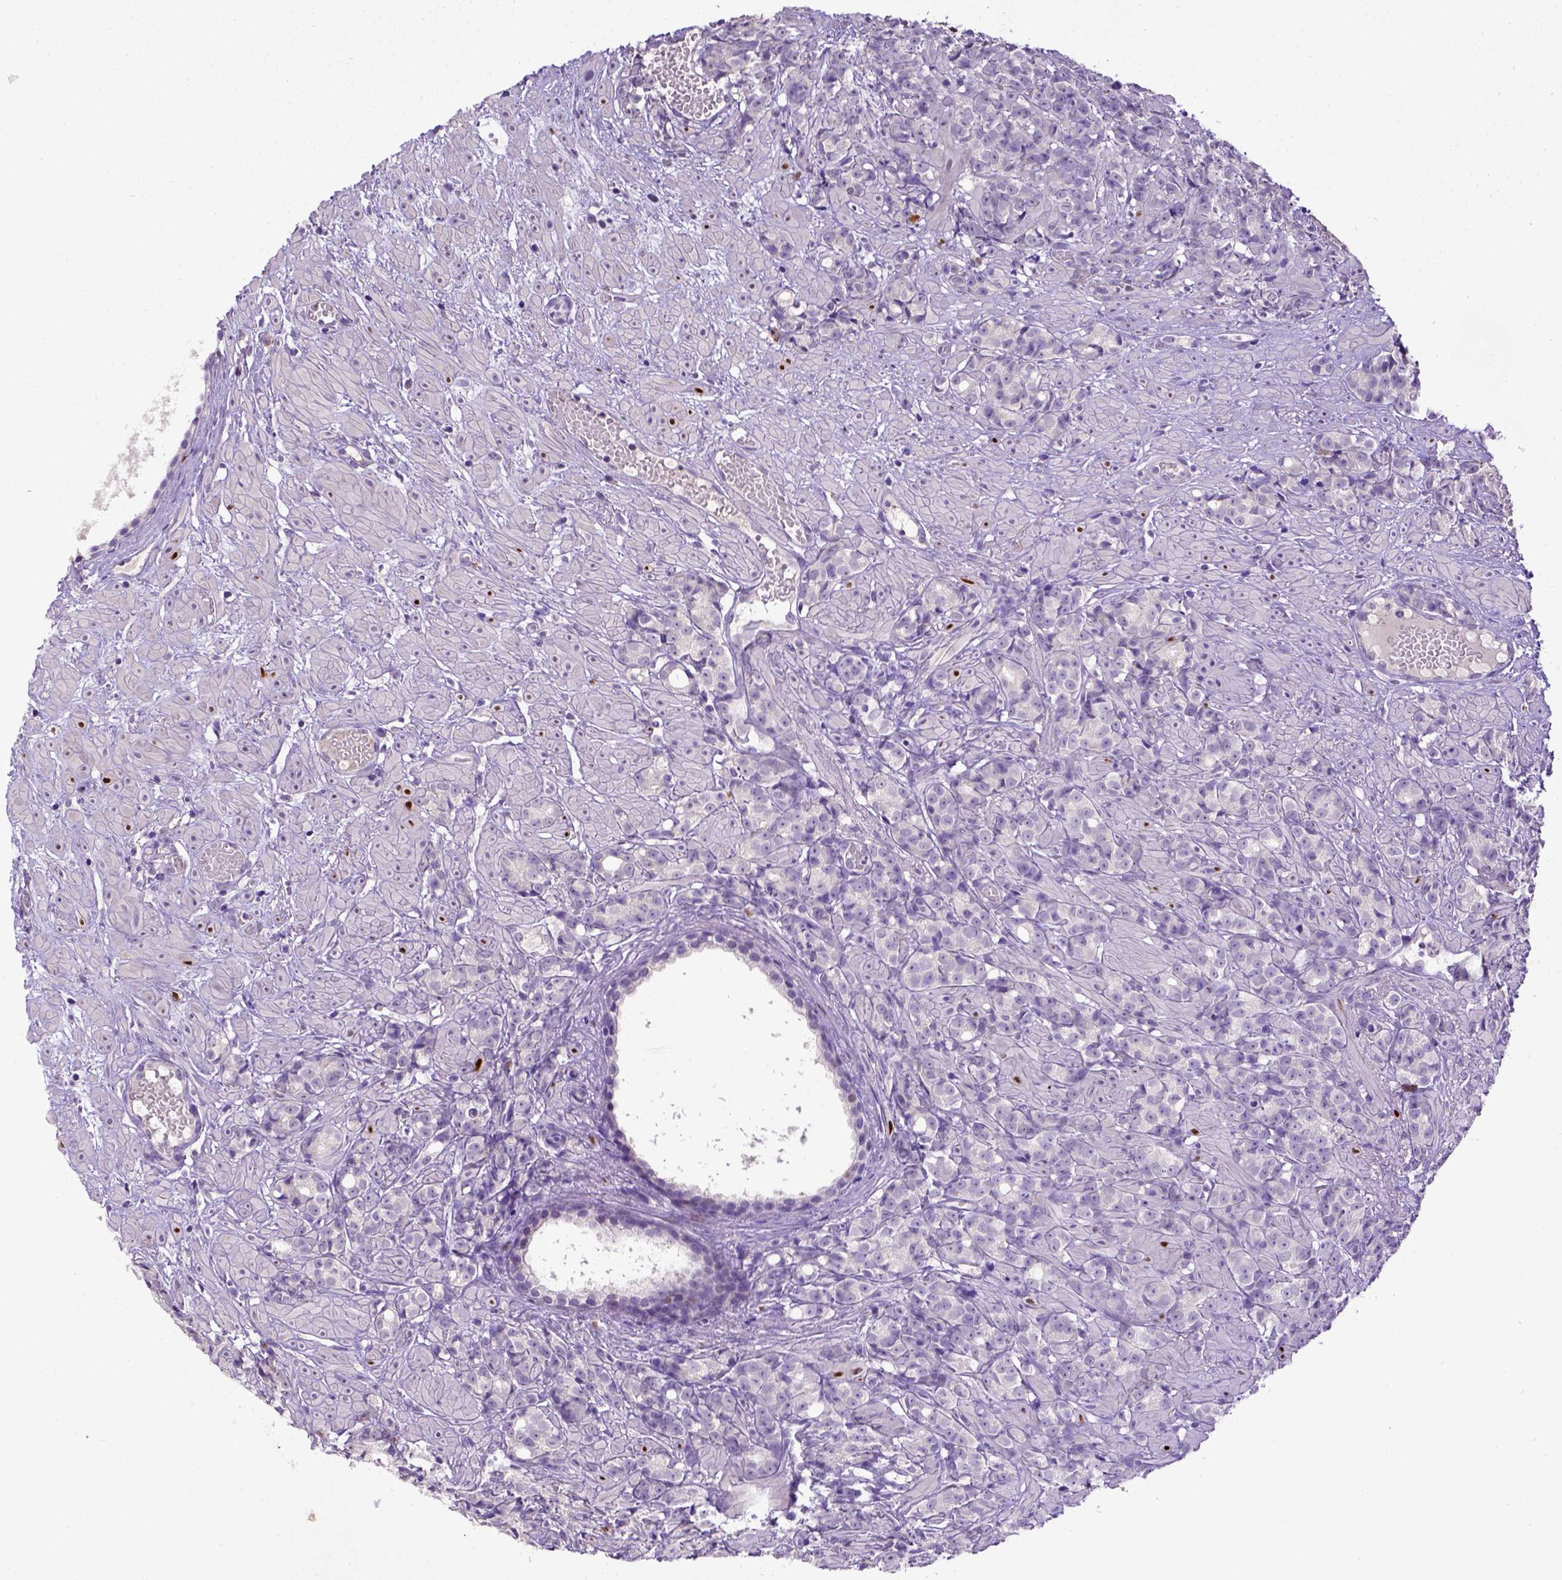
{"staining": {"intensity": "negative", "quantity": "none", "location": "none"}, "tissue": "prostate cancer", "cell_type": "Tumor cells", "image_type": "cancer", "snomed": [{"axis": "morphology", "description": "Adenocarcinoma, High grade"}, {"axis": "topography", "description": "Prostate"}], "caption": "High-grade adenocarcinoma (prostate) was stained to show a protein in brown. There is no significant positivity in tumor cells.", "gene": "CDKN1A", "patient": {"sex": "male", "age": 81}}